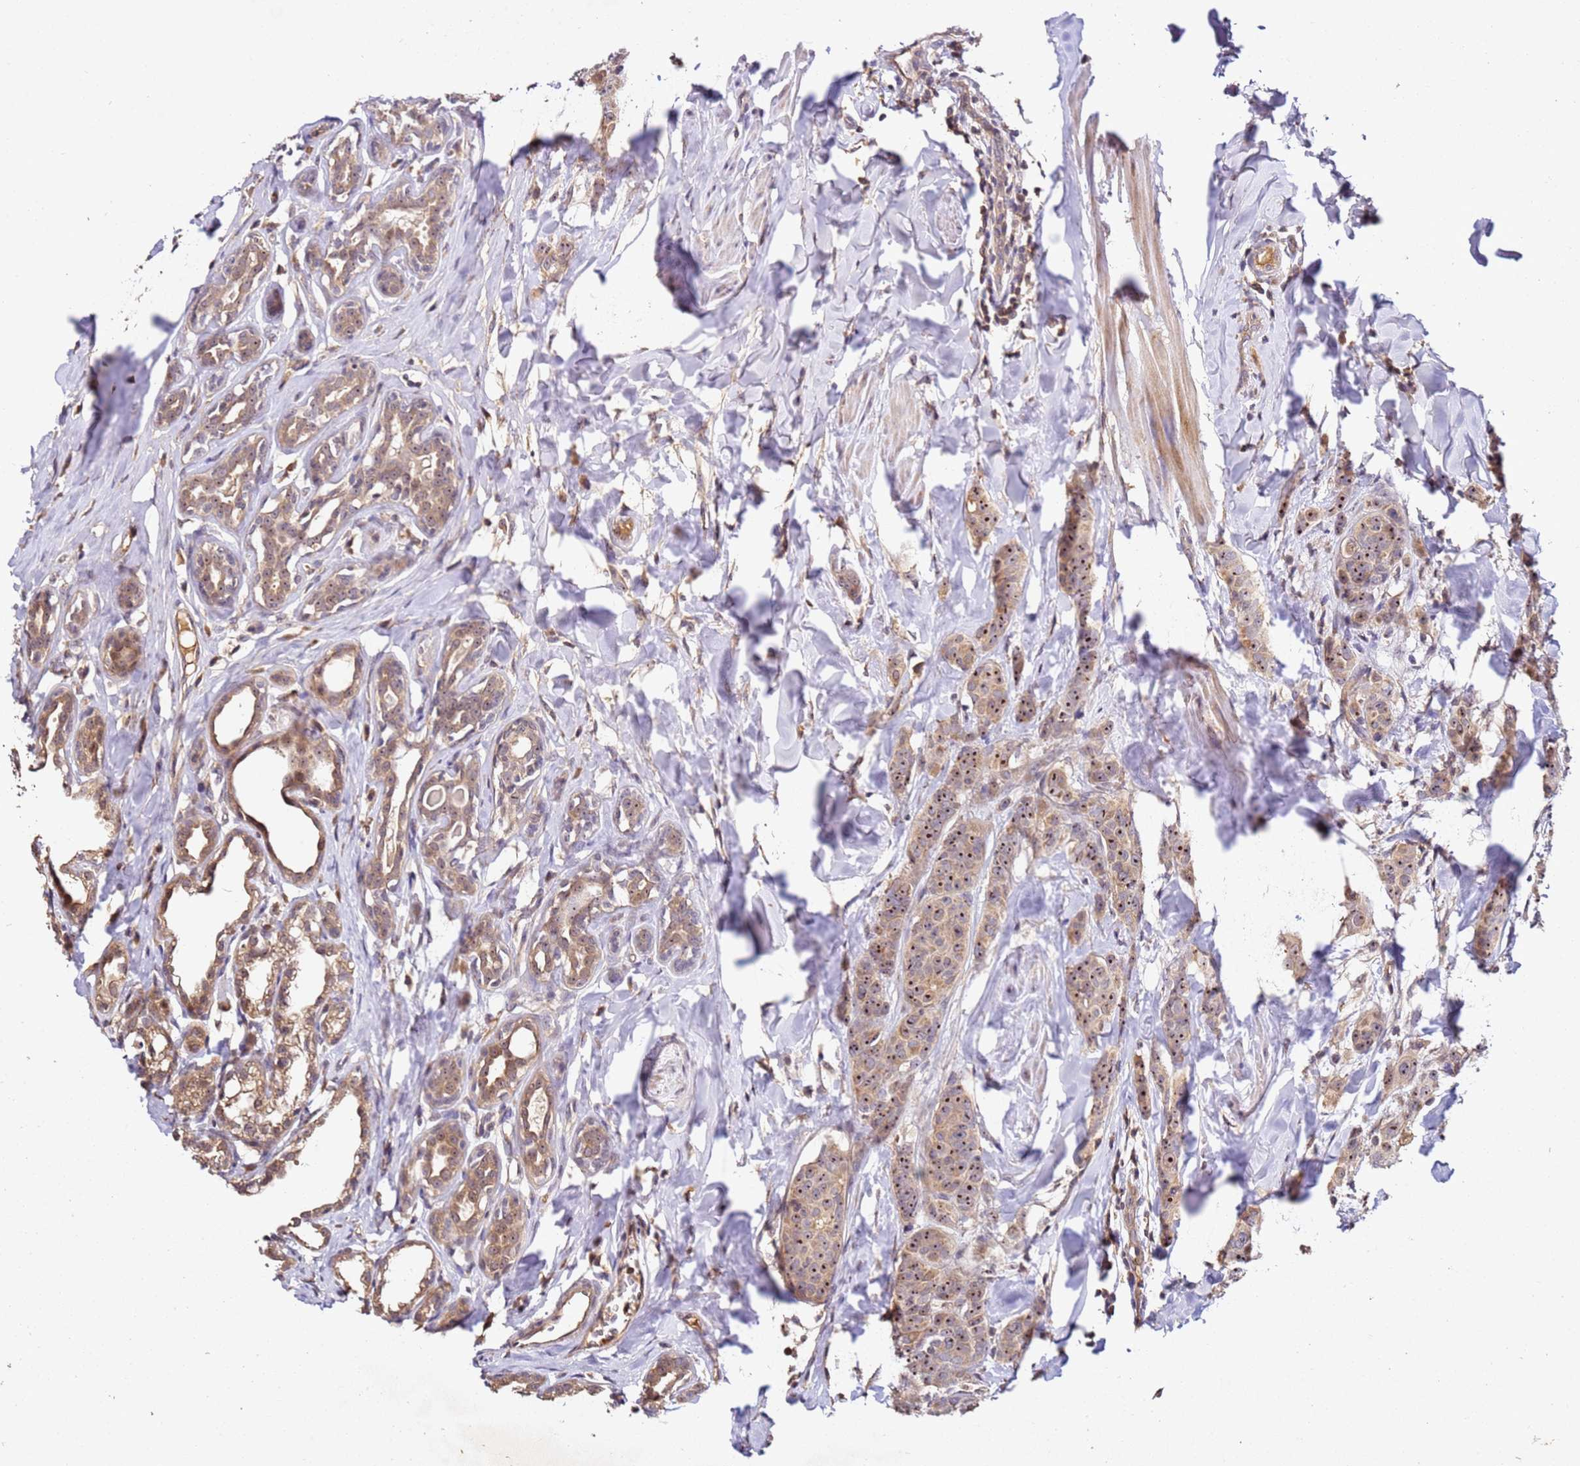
{"staining": {"intensity": "moderate", "quantity": ">75%", "location": "cytoplasmic/membranous,nuclear"}, "tissue": "breast cancer", "cell_type": "Tumor cells", "image_type": "cancer", "snomed": [{"axis": "morphology", "description": "Duct carcinoma"}, {"axis": "topography", "description": "Breast"}], "caption": "Immunohistochemistry (IHC) staining of breast cancer (intraductal carcinoma), which demonstrates medium levels of moderate cytoplasmic/membranous and nuclear staining in about >75% of tumor cells indicating moderate cytoplasmic/membranous and nuclear protein expression. The staining was performed using DAB (3,3'-diaminobenzidine) (brown) for protein detection and nuclei were counterstained in hematoxylin (blue).", "gene": "DDX27", "patient": {"sex": "female", "age": 40}}